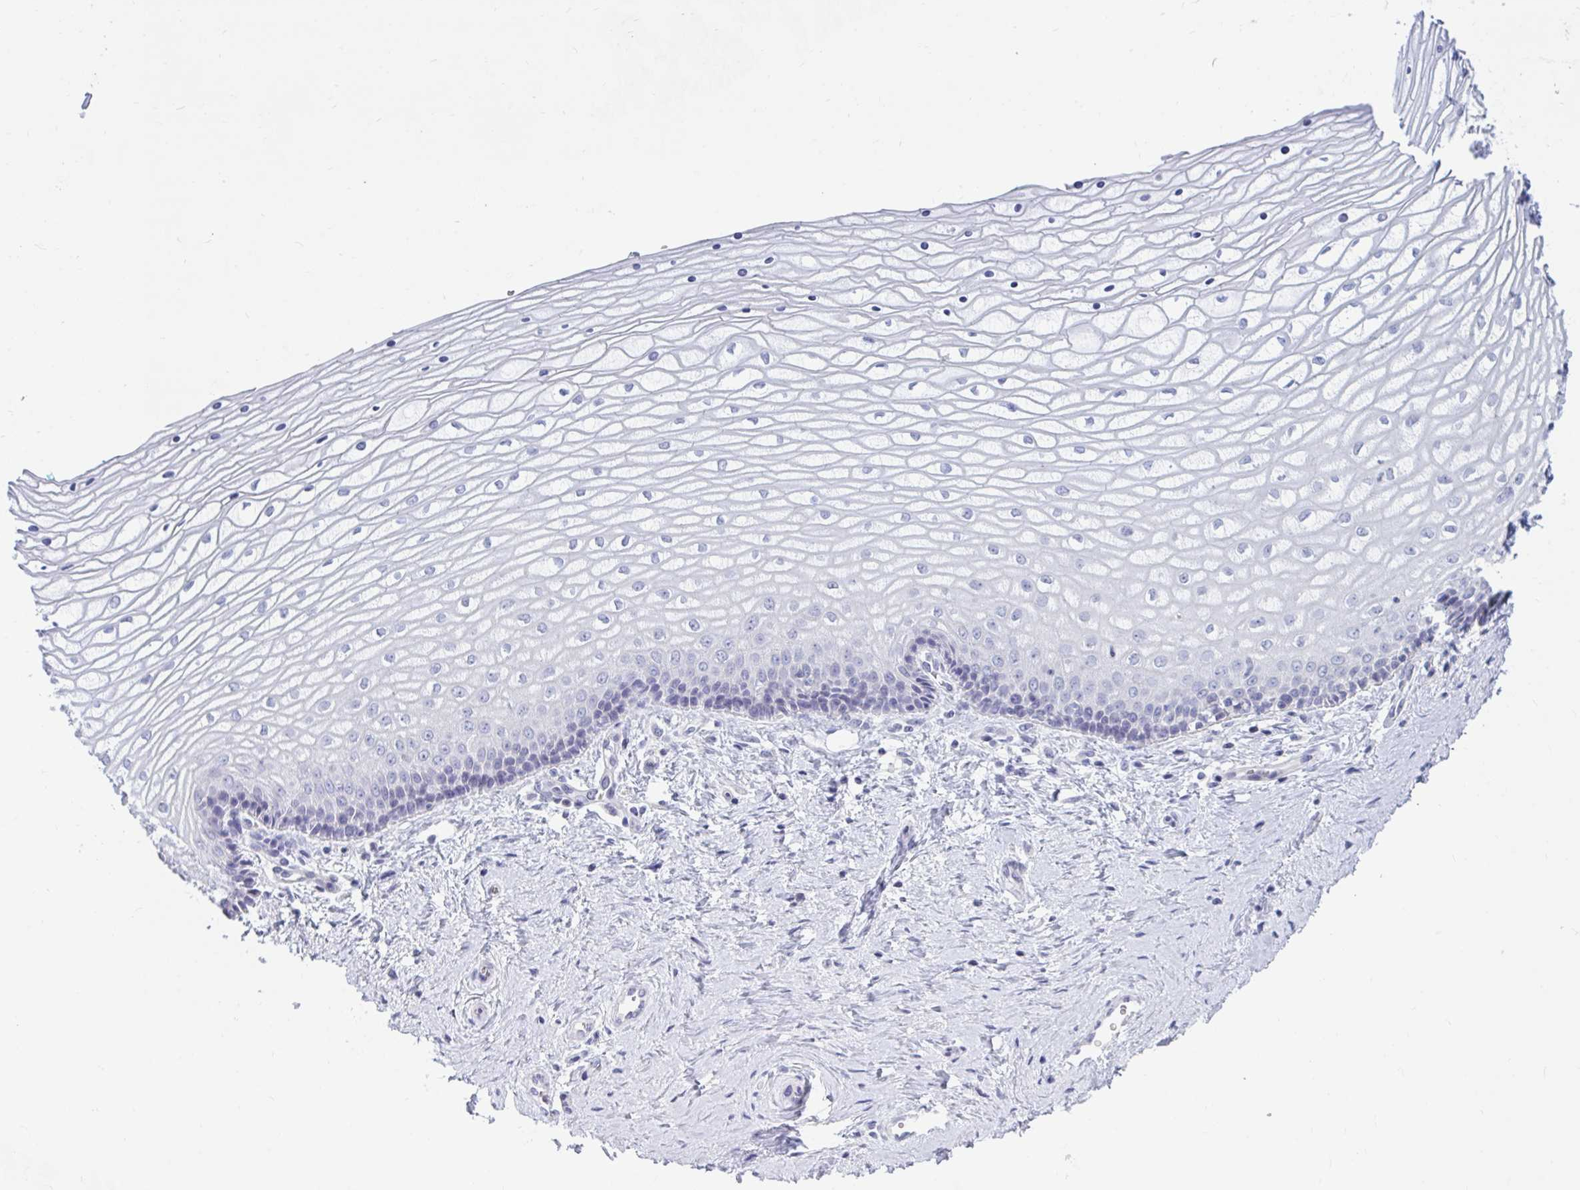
{"staining": {"intensity": "negative", "quantity": "none", "location": "none"}, "tissue": "vagina", "cell_type": "Squamous epithelial cells", "image_type": "normal", "snomed": [{"axis": "morphology", "description": "Normal tissue, NOS"}, {"axis": "topography", "description": "Vagina"}], "caption": "This is an IHC micrograph of normal vagina. There is no positivity in squamous epithelial cells.", "gene": "ARPP19", "patient": {"sex": "female", "age": 45}}